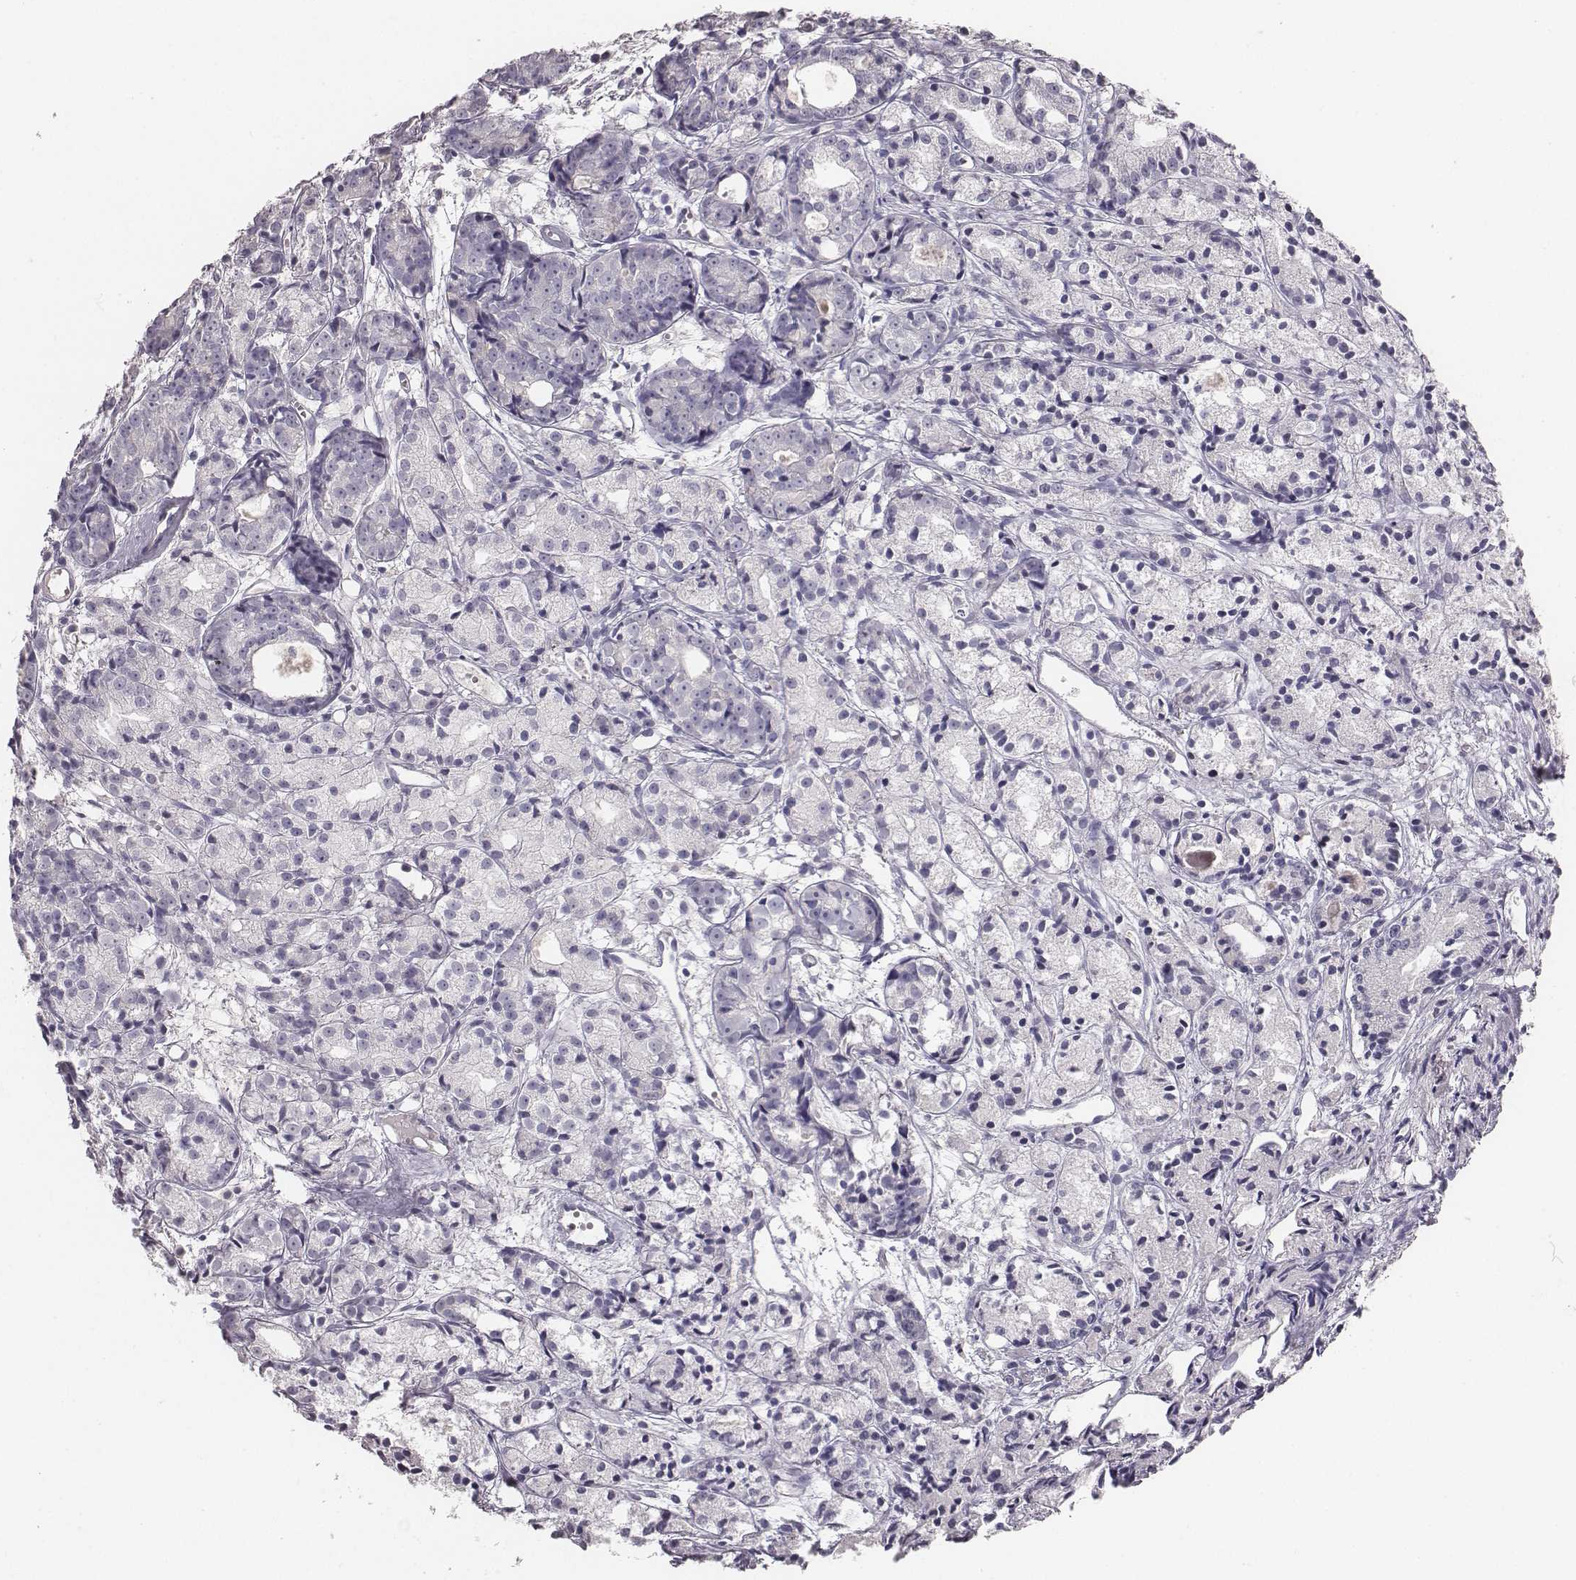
{"staining": {"intensity": "negative", "quantity": "none", "location": "none"}, "tissue": "prostate cancer", "cell_type": "Tumor cells", "image_type": "cancer", "snomed": [{"axis": "morphology", "description": "Adenocarcinoma, Medium grade"}, {"axis": "topography", "description": "Prostate"}], "caption": "DAB immunohistochemical staining of prostate adenocarcinoma (medium-grade) demonstrates no significant positivity in tumor cells. The staining was performed using DAB to visualize the protein expression in brown, while the nuclei were stained in blue with hematoxylin (Magnification: 20x).", "gene": "MYH6", "patient": {"sex": "male", "age": 74}}